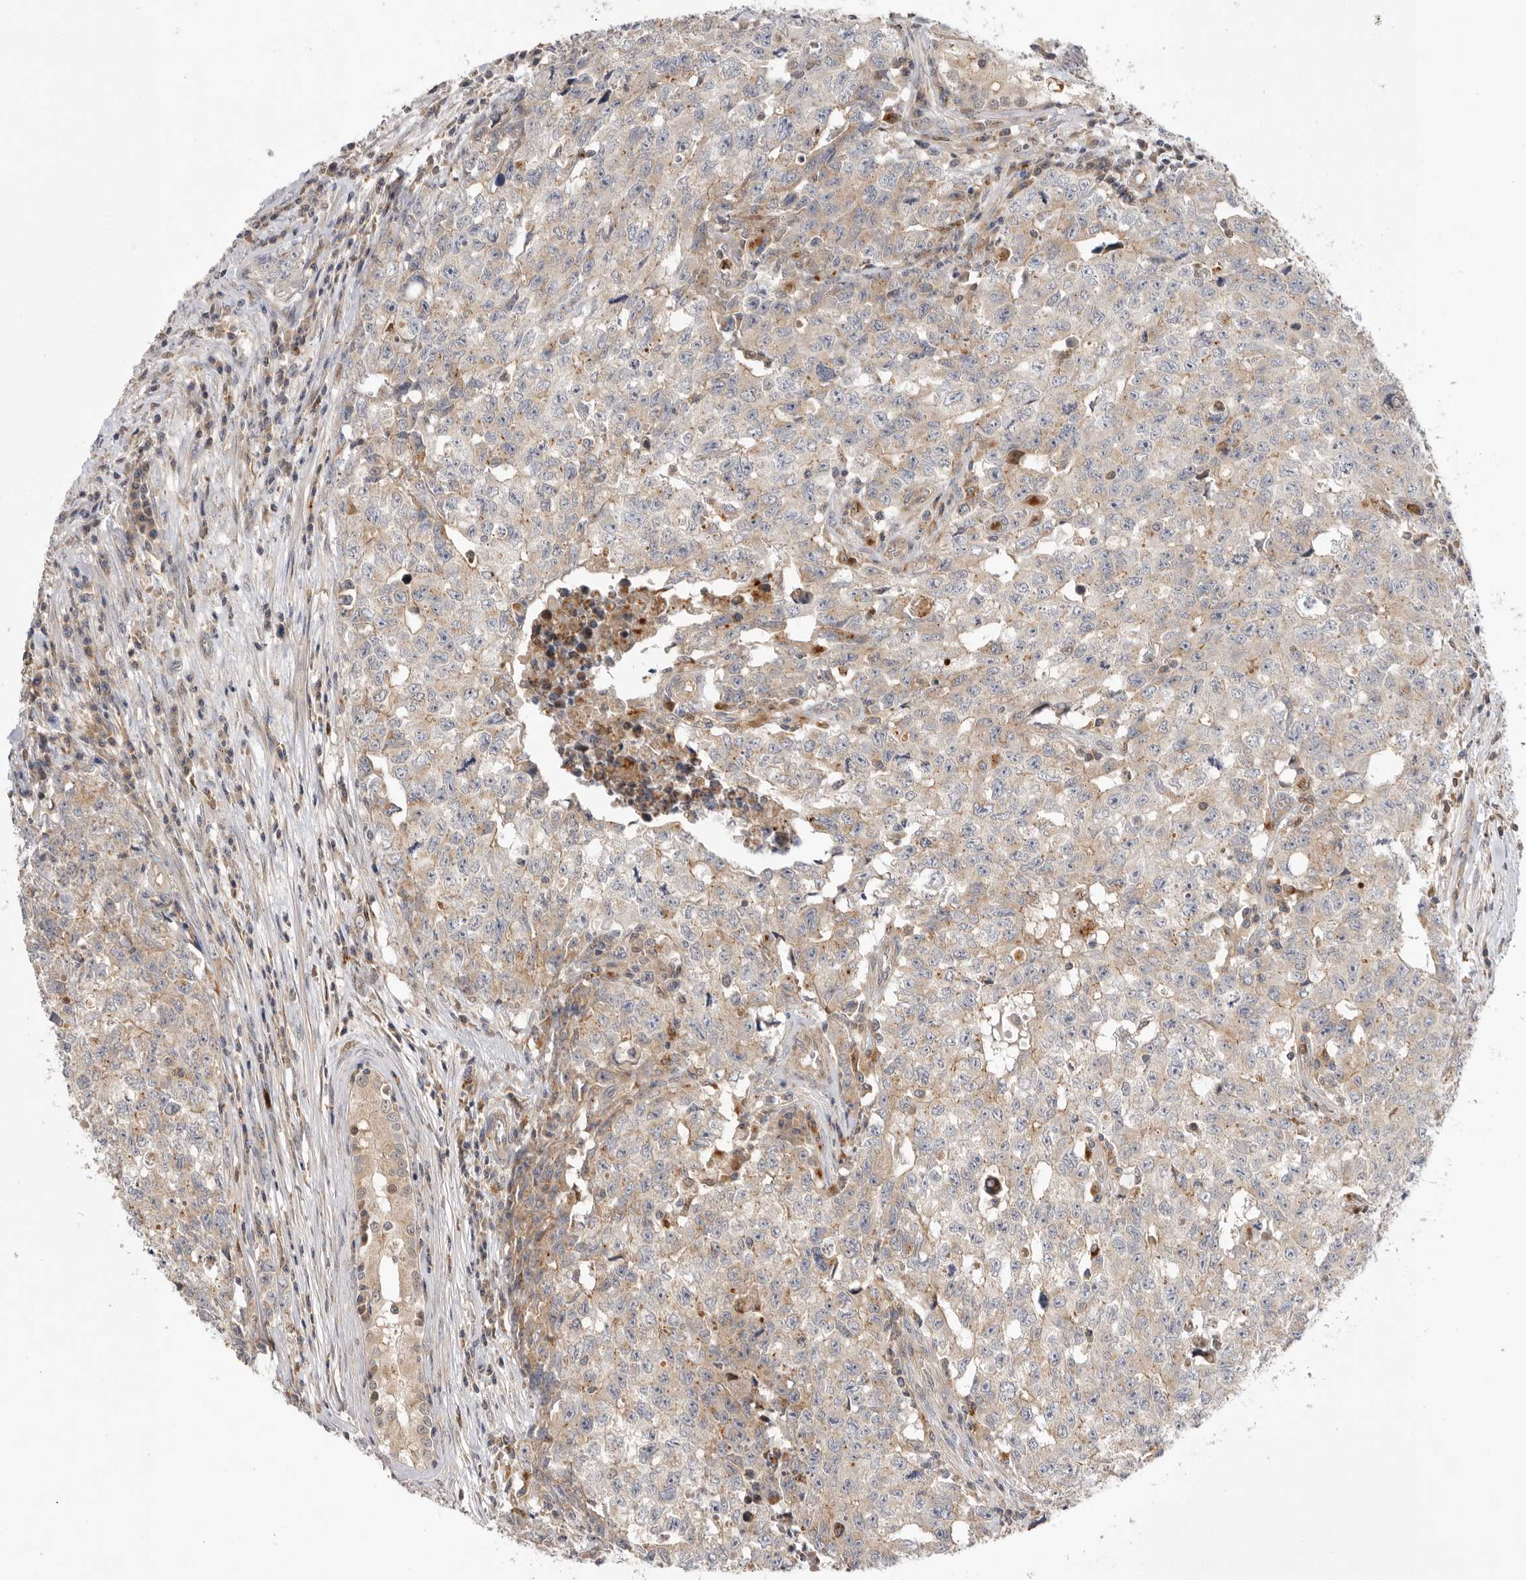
{"staining": {"intensity": "weak", "quantity": ">75%", "location": "cytoplasmic/membranous"}, "tissue": "testis cancer", "cell_type": "Tumor cells", "image_type": "cancer", "snomed": [{"axis": "morphology", "description": "Carcinoma, Embryonal, NOS"}, {"axis": "topography", "description": "Testis"}], "caption": "A low amount of weak cytoplasmic/membranous positivity is identified in approximately >75% of tumor cells in testis cancer (embryonal carcinoma) tissue. (DAB (3,3'-diaminobenzidine) = brown stain, brightfield microscopy at high magnification).", "gene": "GNE", "patient": {"sex": "male", "age": 28}}